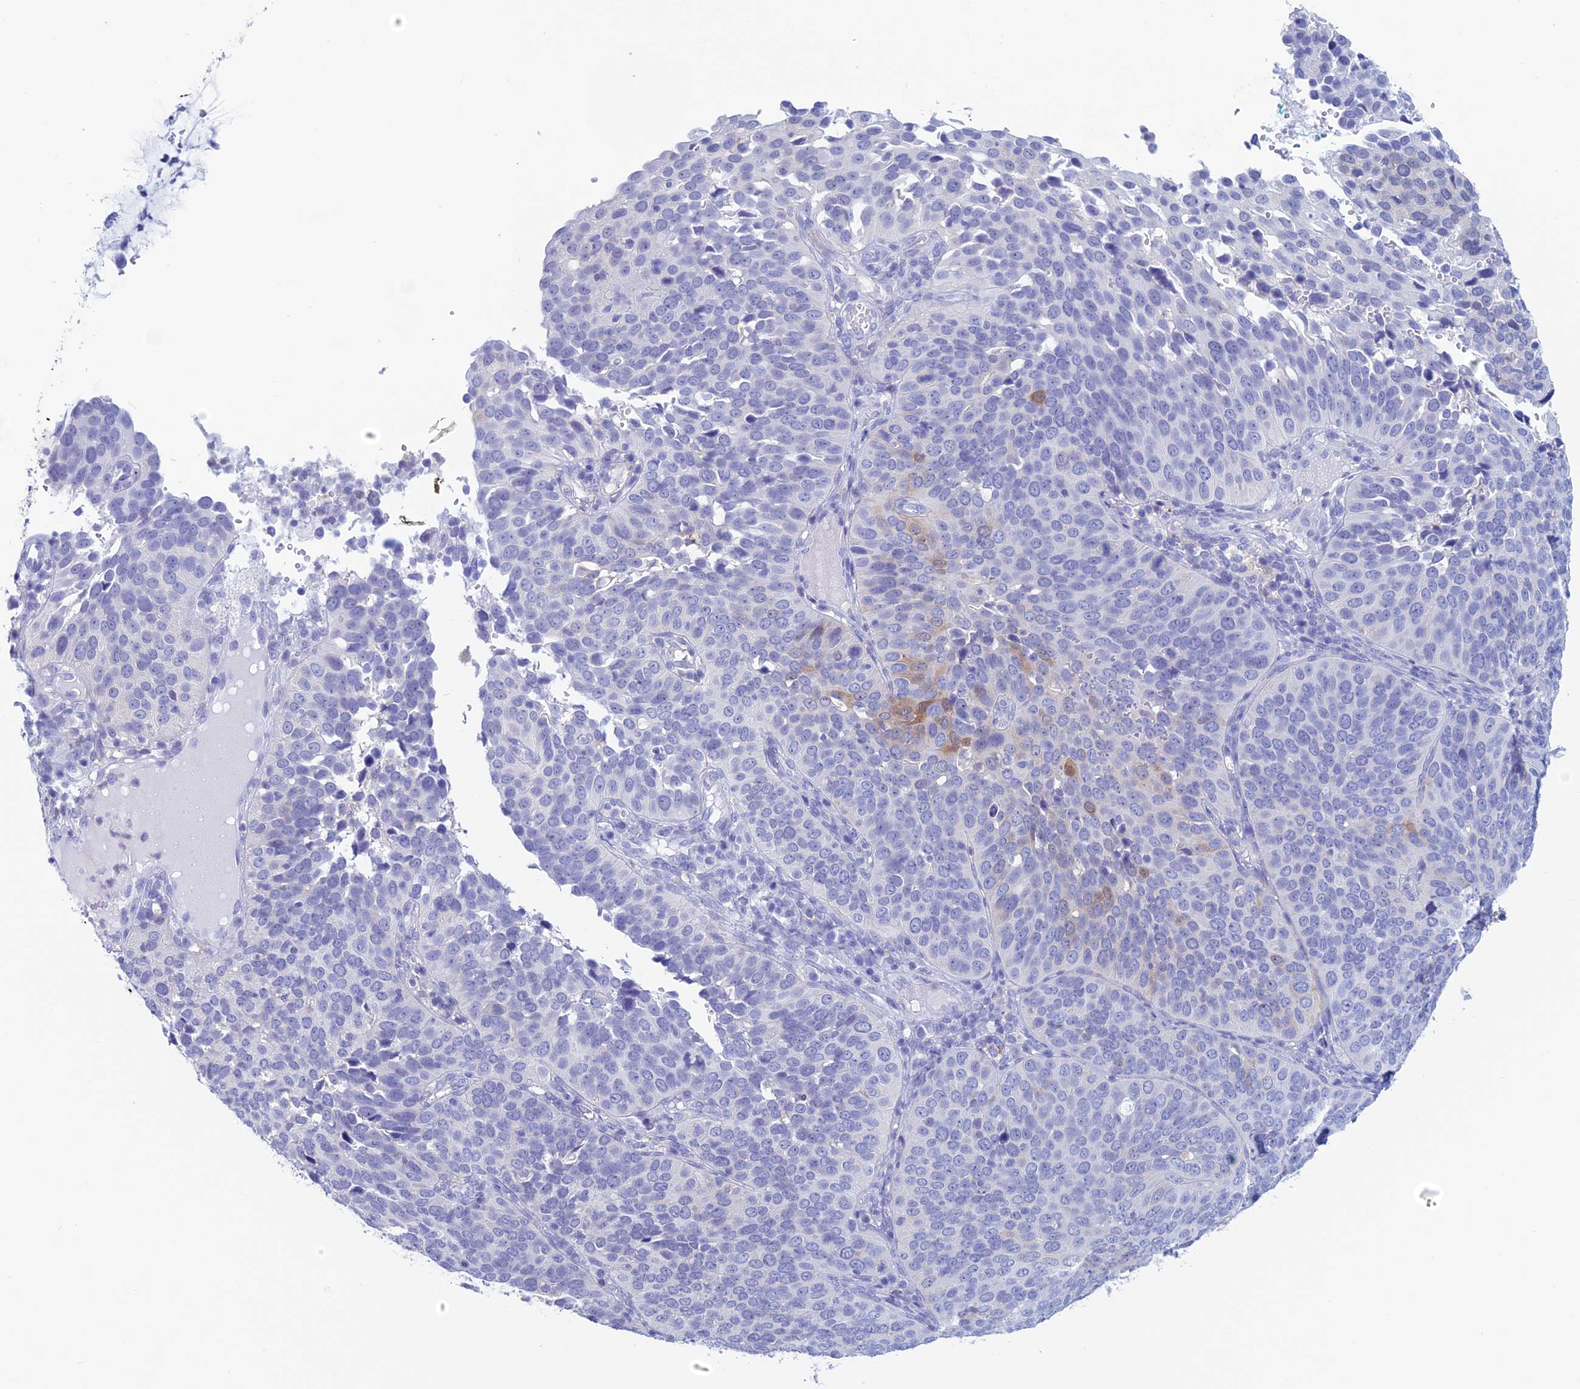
{"staining": {"intensity": "moderate", "quantity": "<25%", "location": "cytoplasmic/membranous,nuclear"}, "tissue": "cervical cancer", "cell_type": "Tumor cells", "image_type": "cancer", "snomed": [{"axis": "morphology", "description": "Squamous cell carcinoma, NOS"}, {"axis": "topography", "description": "Cervix"}], "caption": "DAB (3,3'-diaminobenzidine) immunohistochemical staining of cervical cancer reveals moderate cytoplasmic/membranous and nuclear protein staining in approximately <25% of tumor cells.", "gene": "KCNK17", "patient": {"sex": "female", "age": 36}}